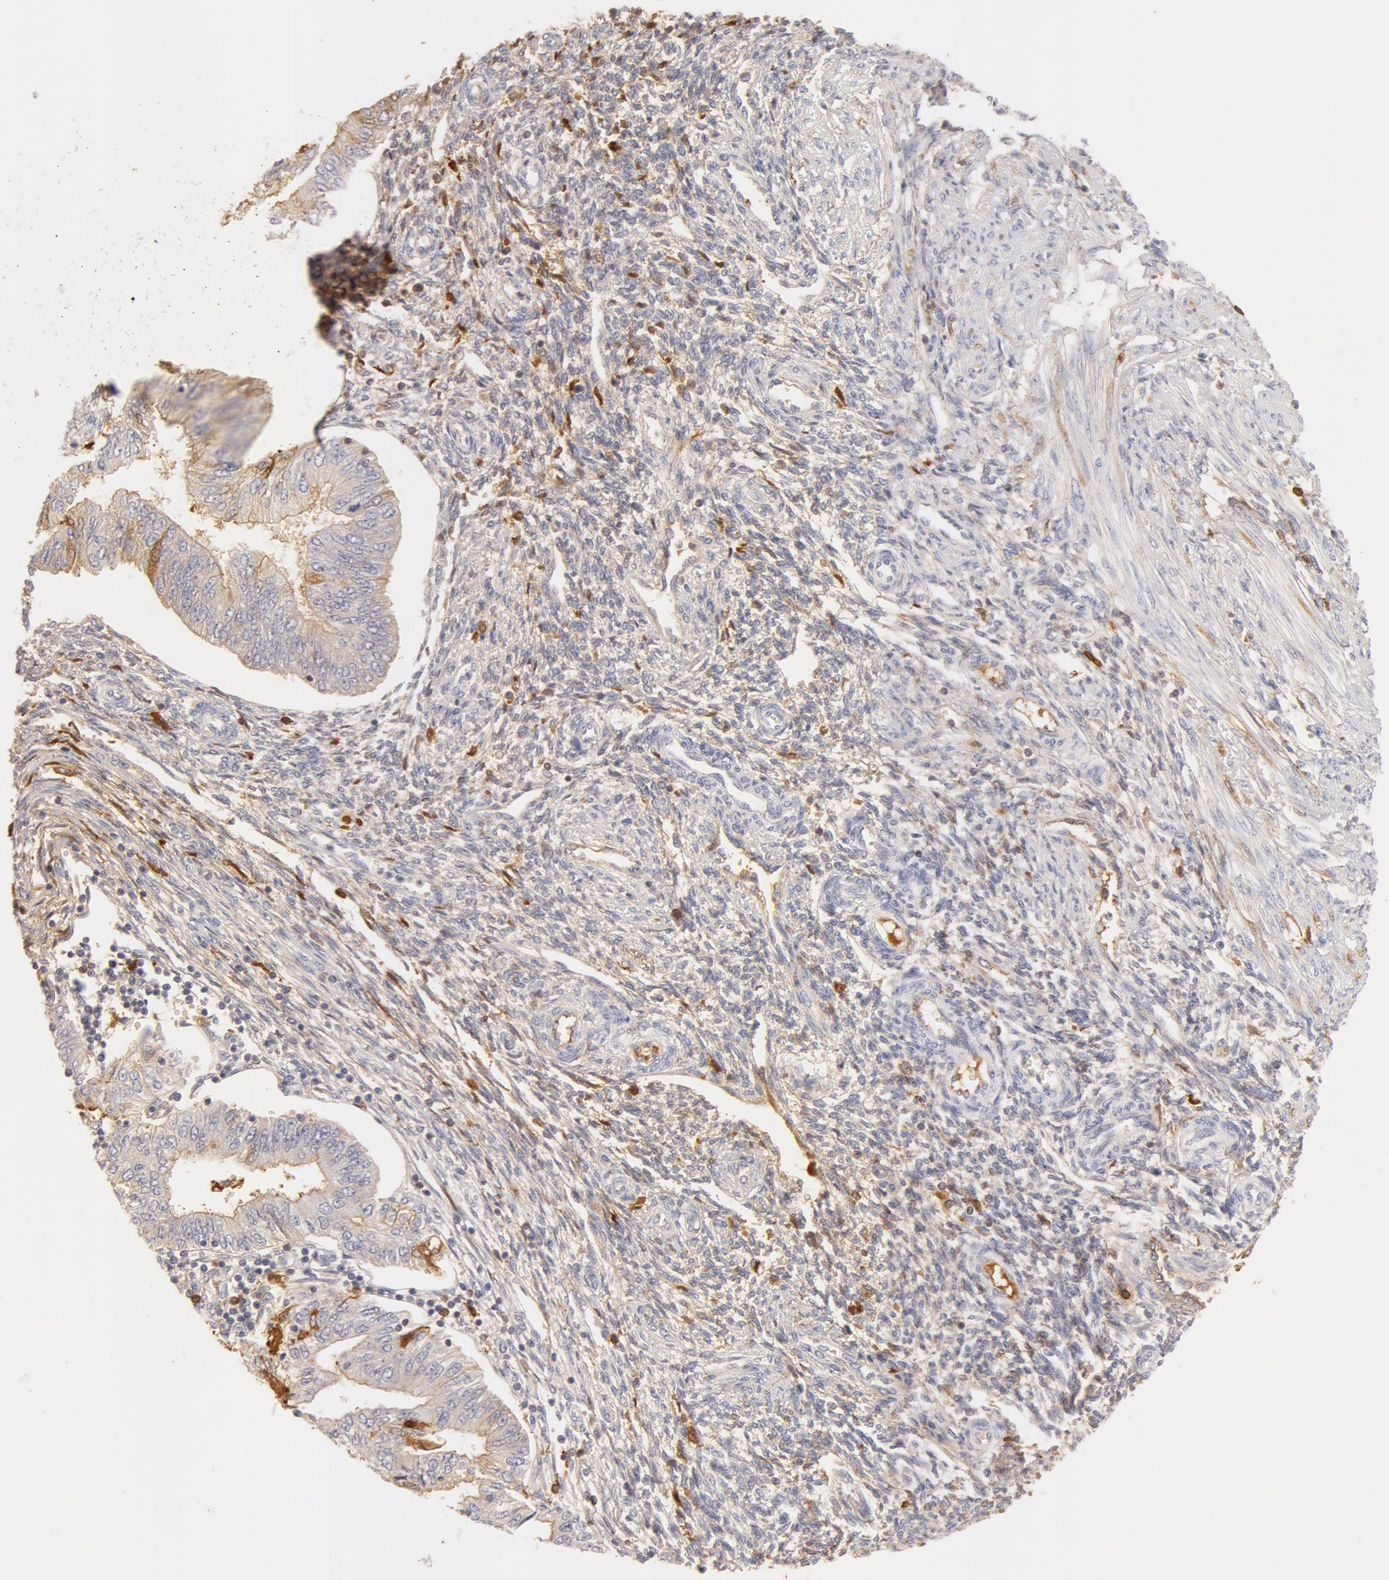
{"staining": {"intensity": "weak", "quantity": "<25%", "location": "cytoplasmic/membranous"}, "tissue": "endometrial cancer", "cell_type": "Tumor cells", "image_type": "cancer", "snomed": [{"axis": "morphology", "description": "Adenocarcinoma, NOS"}, {"axis": "topography", "description": "Endometrium"}], "caption": "DAB immunohistochemical staining of human adenocarcinoma (endometrial) reveals no significant positivity in tumor cells. (Stains: DAB (3,3'-diaminobenzidine) IHC with hematoxylin counter stain, Microscopy: brightfield microscopy at high magnification).", "gene": "GC", "patient": {"sex": "female", "age": 51}}